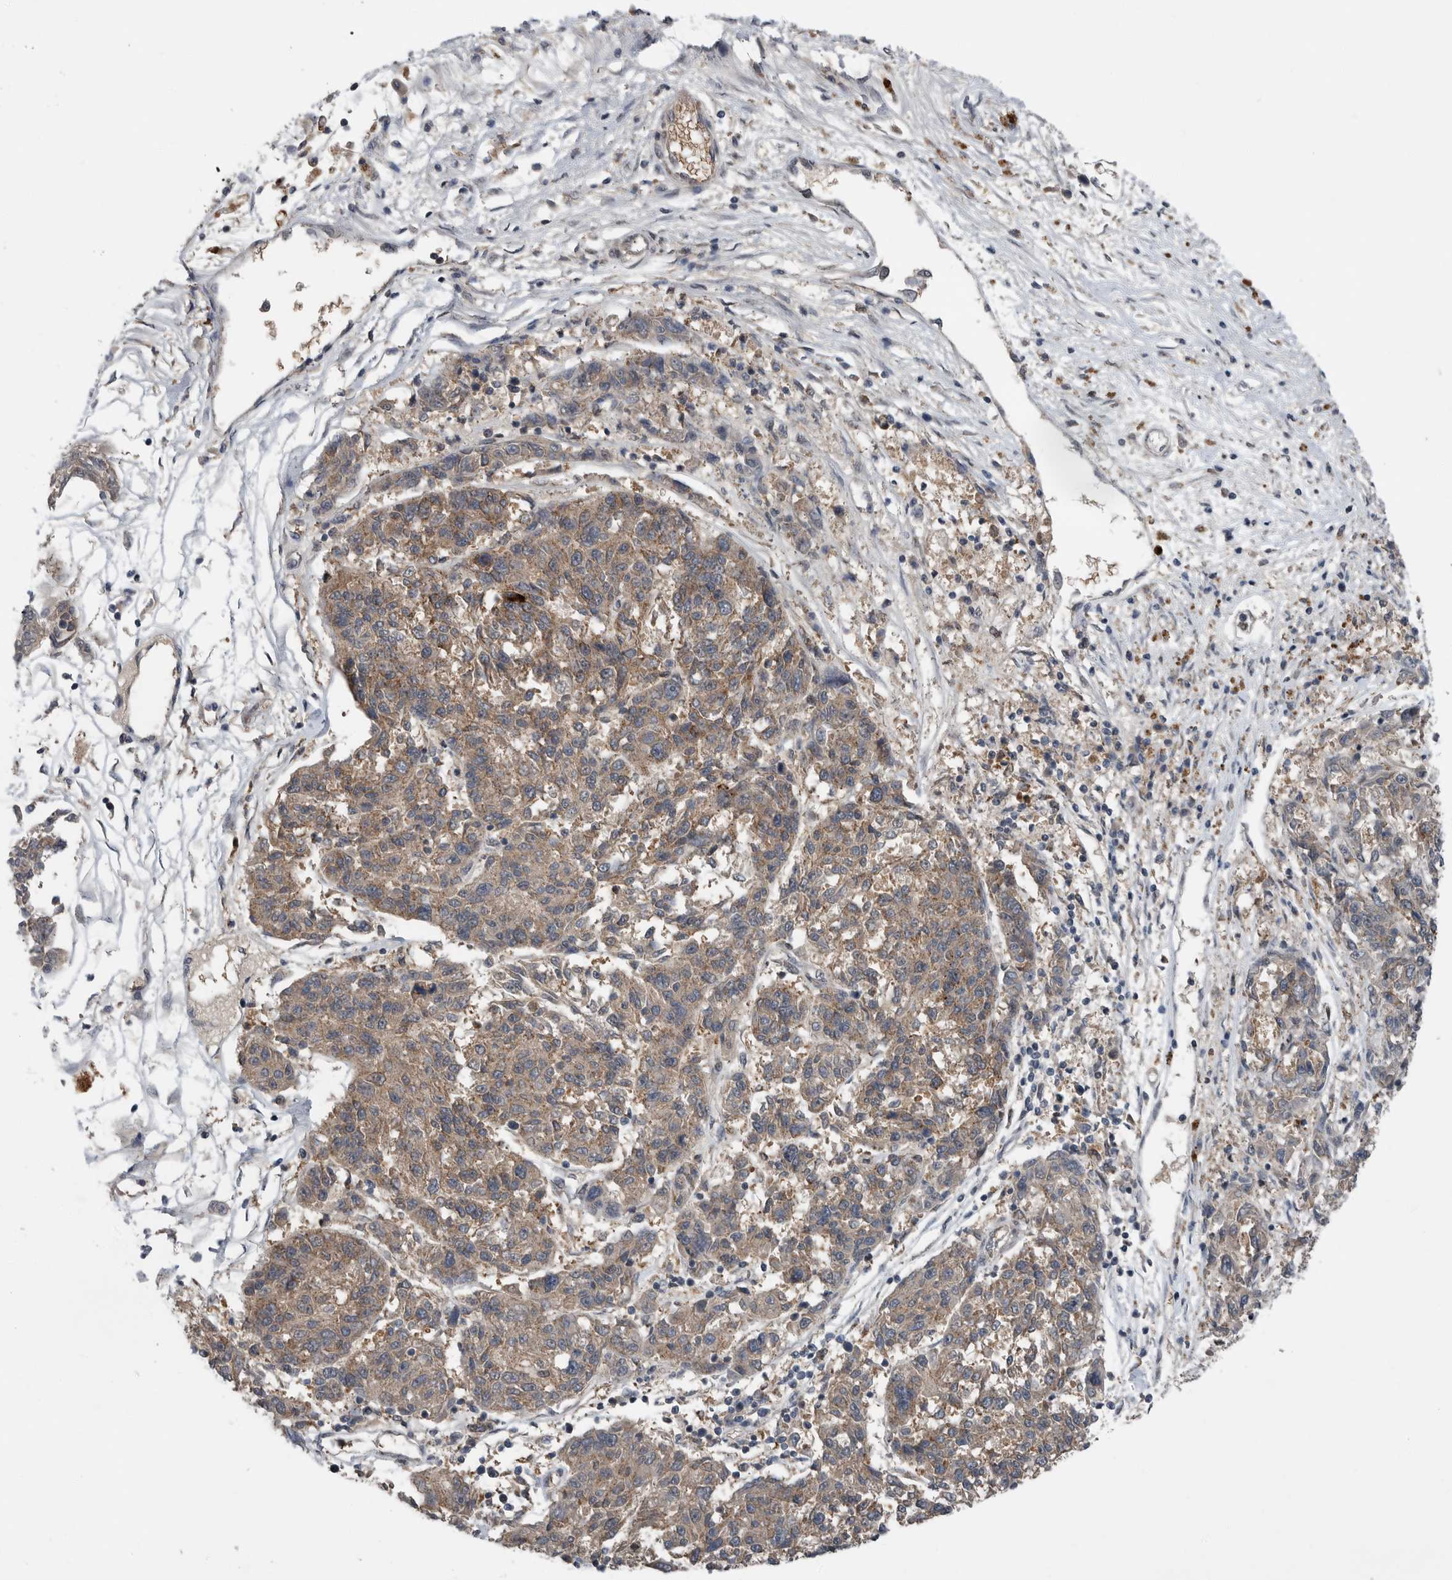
{"staining": {"intensity": "weak", "quantity": "25%-75%", "location": "cytoplasmic/membranous"}, "tissue": "melanoma", "cell_type": "Tumor cells", "image_type": "cancer", "snomed": [{"axis": "morphology", "description": "Malignant melanoma, NOS"}, {"axis": "topography", "description": "Skin"}], "caption": "The histopathology image exhibits a brown stain indicating the presence of a protein in the cytoplasmic/membranous of tumor cells in malignant melanoma. The staining is performed using DAB brown chromogen to label protein expression. The nuclei are counter-stained blue using hematoxylin.", "gene": "SCP2", "patient": {"sex": "male", "age": 53}}